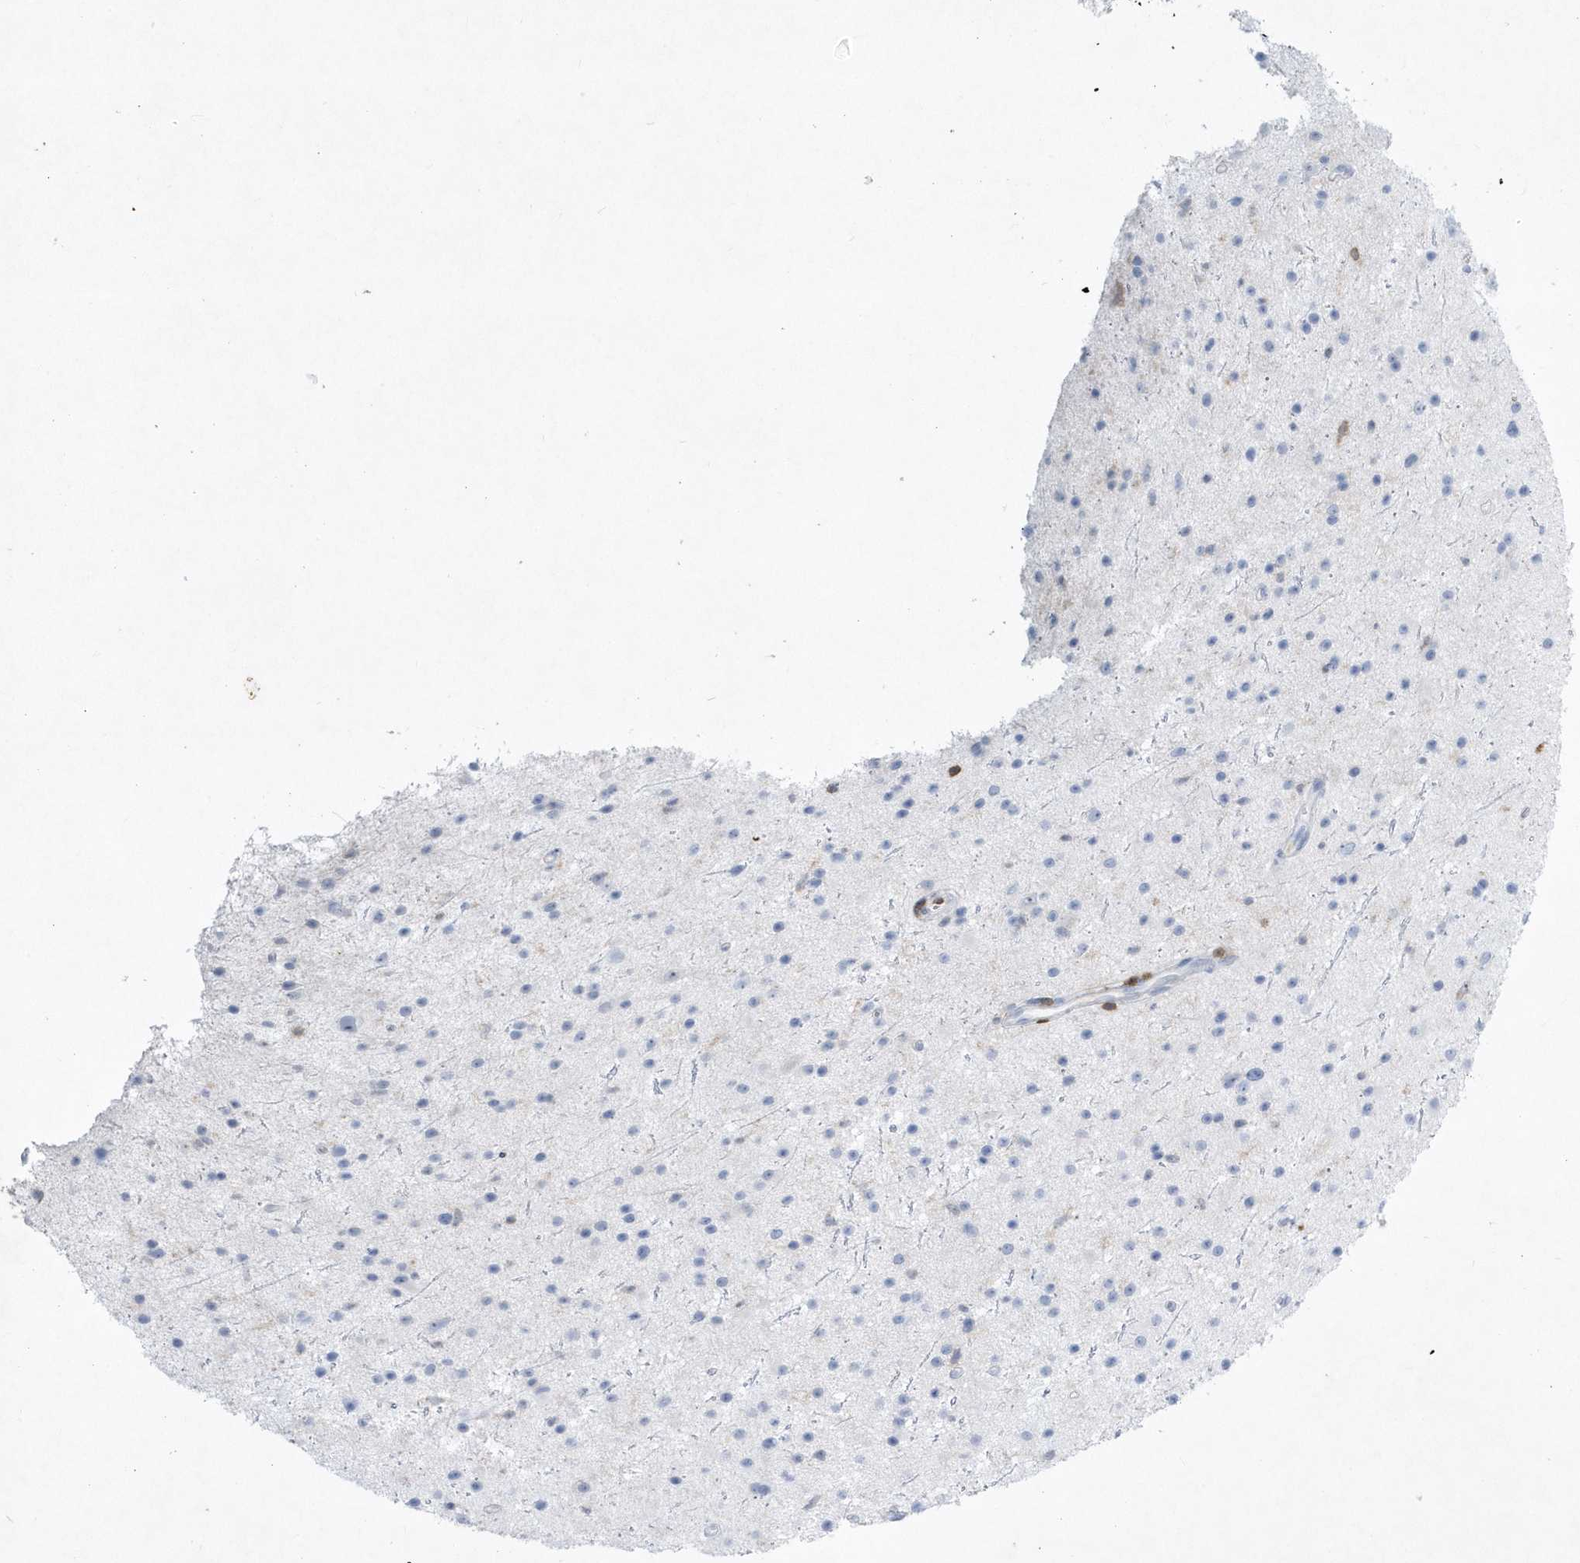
{"staining": {"intensity": "negative", "quantity": "none", "location": "none"}, "tissue": "glioma", "cell_type": "Tumor cells", "image_type": "cancer", "snomed": [{"axis": "morphology", "description": "Glioma, malignant, Low grade"}, {"axis": "topography", "description": "Cerebral cortex"}], "caption": "DAB (3,3'-diaminobenzidine) immunohistochemical staining of malignant glioma (low-grade) displays no significant staining in tumor cells. Brightfield microscopy of immunohistochemistry stained with DAB (brown) and hematoxylin (blue), captured at high magnification.", "gene": "PSD4", "patient": {"sex": "female", "age": 39}}